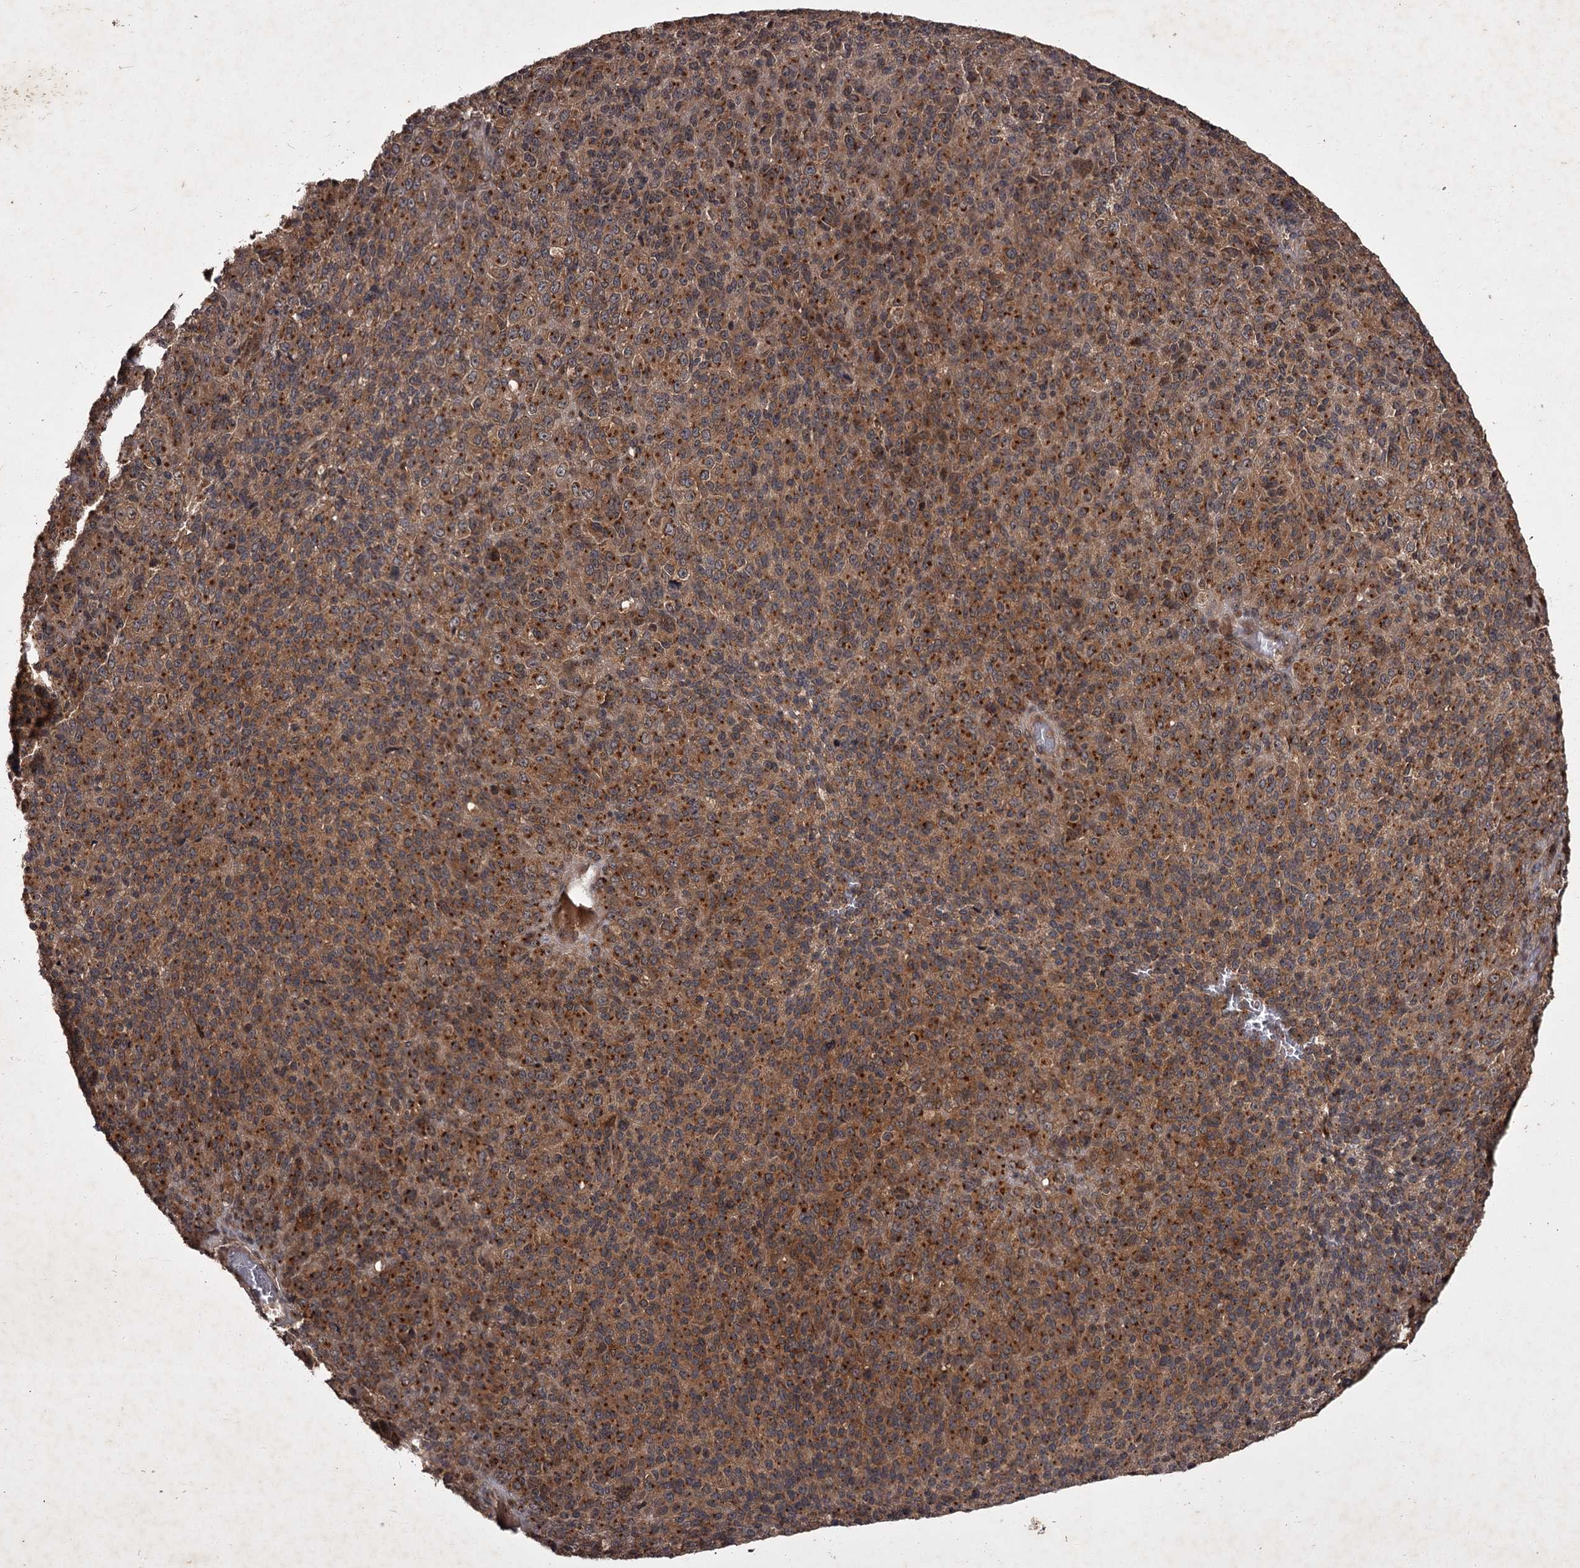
{"staining": {"intensity": "strong", "quantity": ">75%", "location": "cytoplasmic/membranous"}, "tissue": "melanoma", "cell_type": "Tumor cells", "image_type": "cancer", "snomed": [{"axis": "morphology", "description": "Malignant melanoma, Metastatic site"}, {"axis": "topography", "description": "Brain"}], "caption": "Protein staining of melanoma tissue reveals strong cytoplasmic/membranous staining in approximately >75% of tumor cells. (brown staining indicates protein expression, while blue staining denotes nuclei).", "gene": "TBC1D23", "patient": {"sex": "female", "age": 56}}